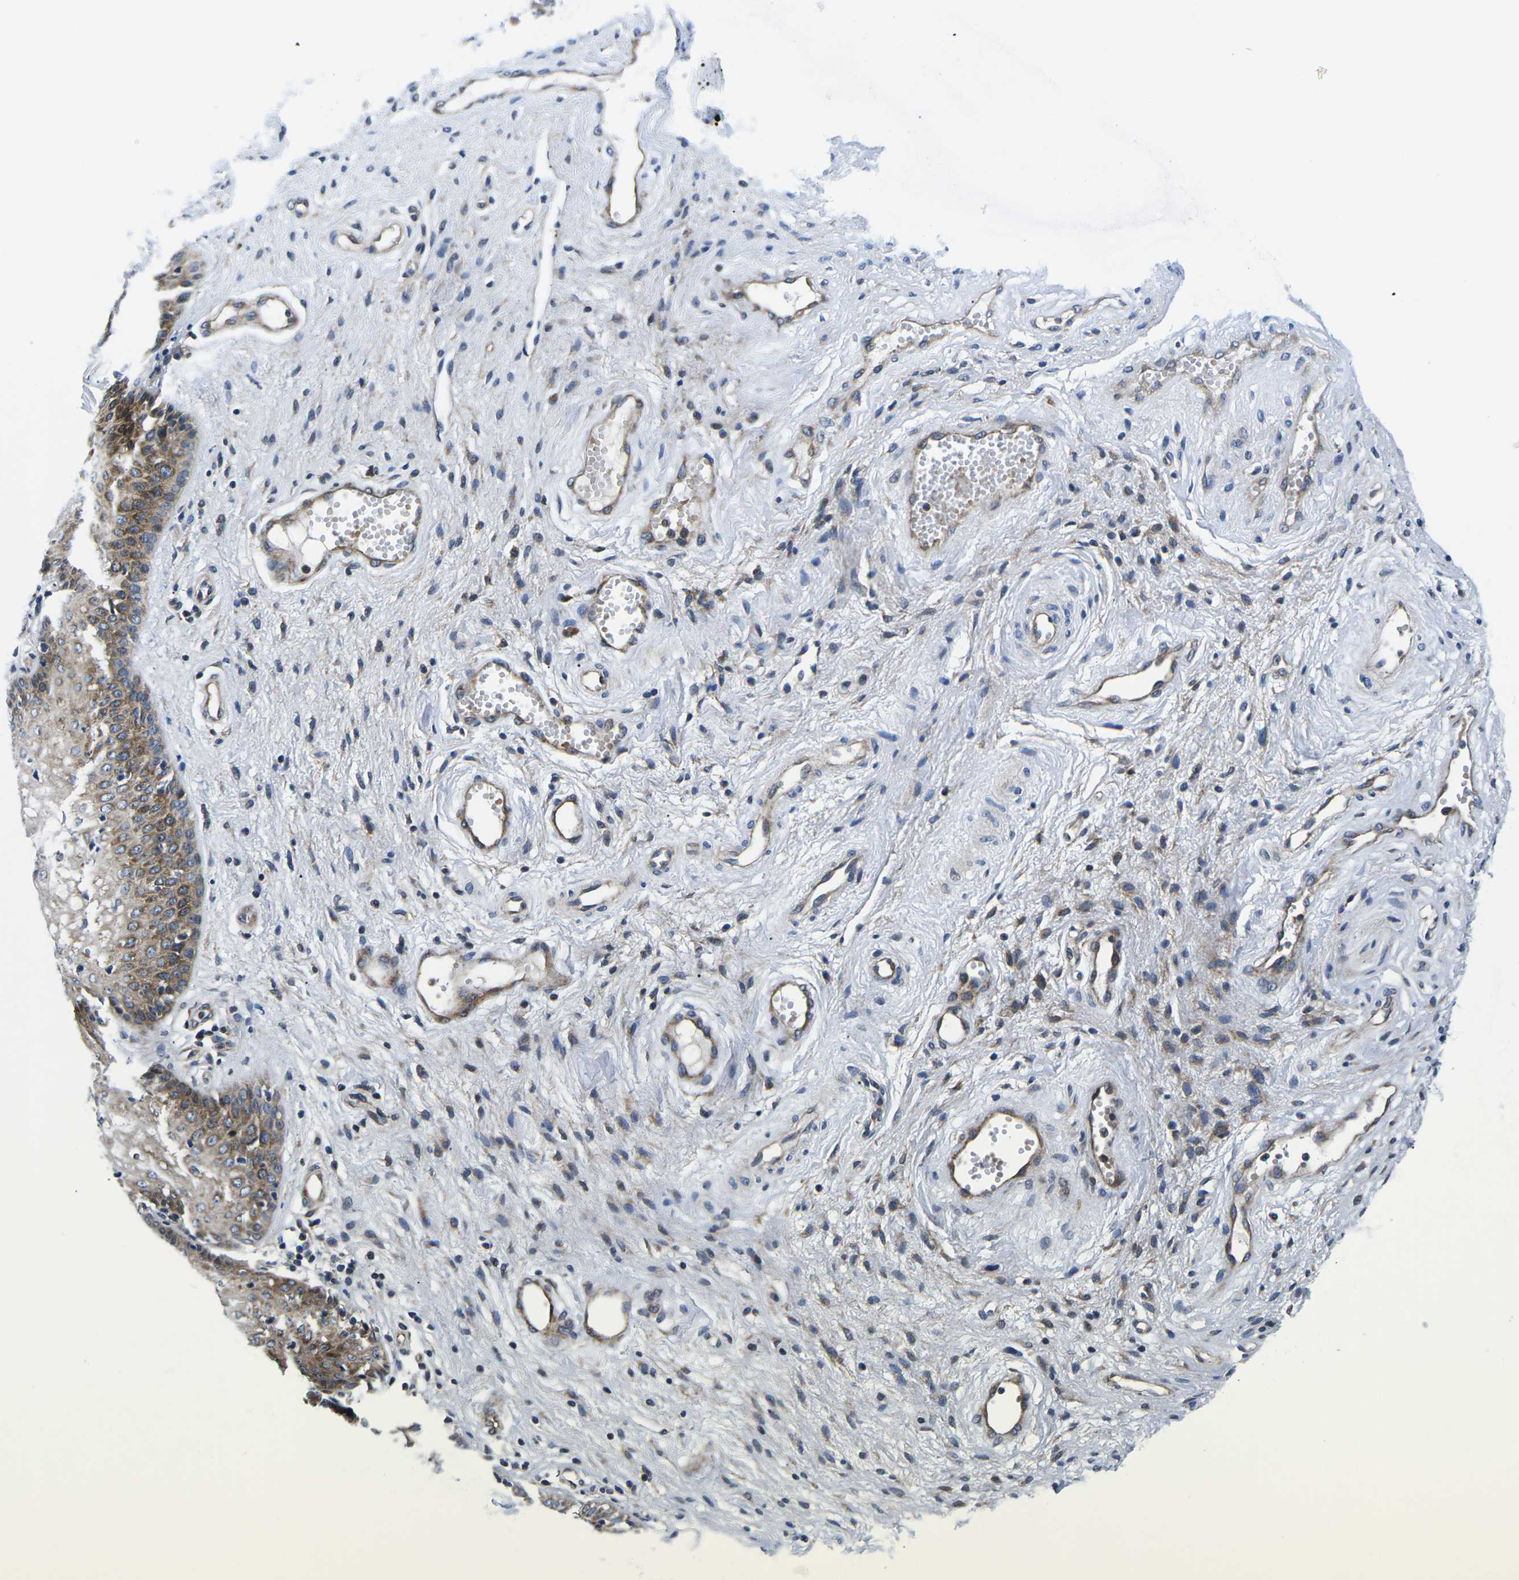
{"staining": {"intensity": "moderate", "quantity": ">75%", "location": "cytoplasmic/membranous"}, "tissue": "vagina", "cell_type": "Squamous epithelial cells", "image_type": "normal", "snomed": [{"axis": "morphology", "description": "Normal tissue, NOS"}, {"axis": "topography", "description": "Vagina"}], "caption": "Immunohistochemical staining of unremarkable vagina shows medium levels of moderate cytoplasmic/membranous expression in about >75% of squamous epithelial cells. (DAB (3,3'-diaminobenzidine) IHC with brightfield microscopy, high magnification).", "gene": "EIF4E", "patient": {"sex": "female", "age": 34}}